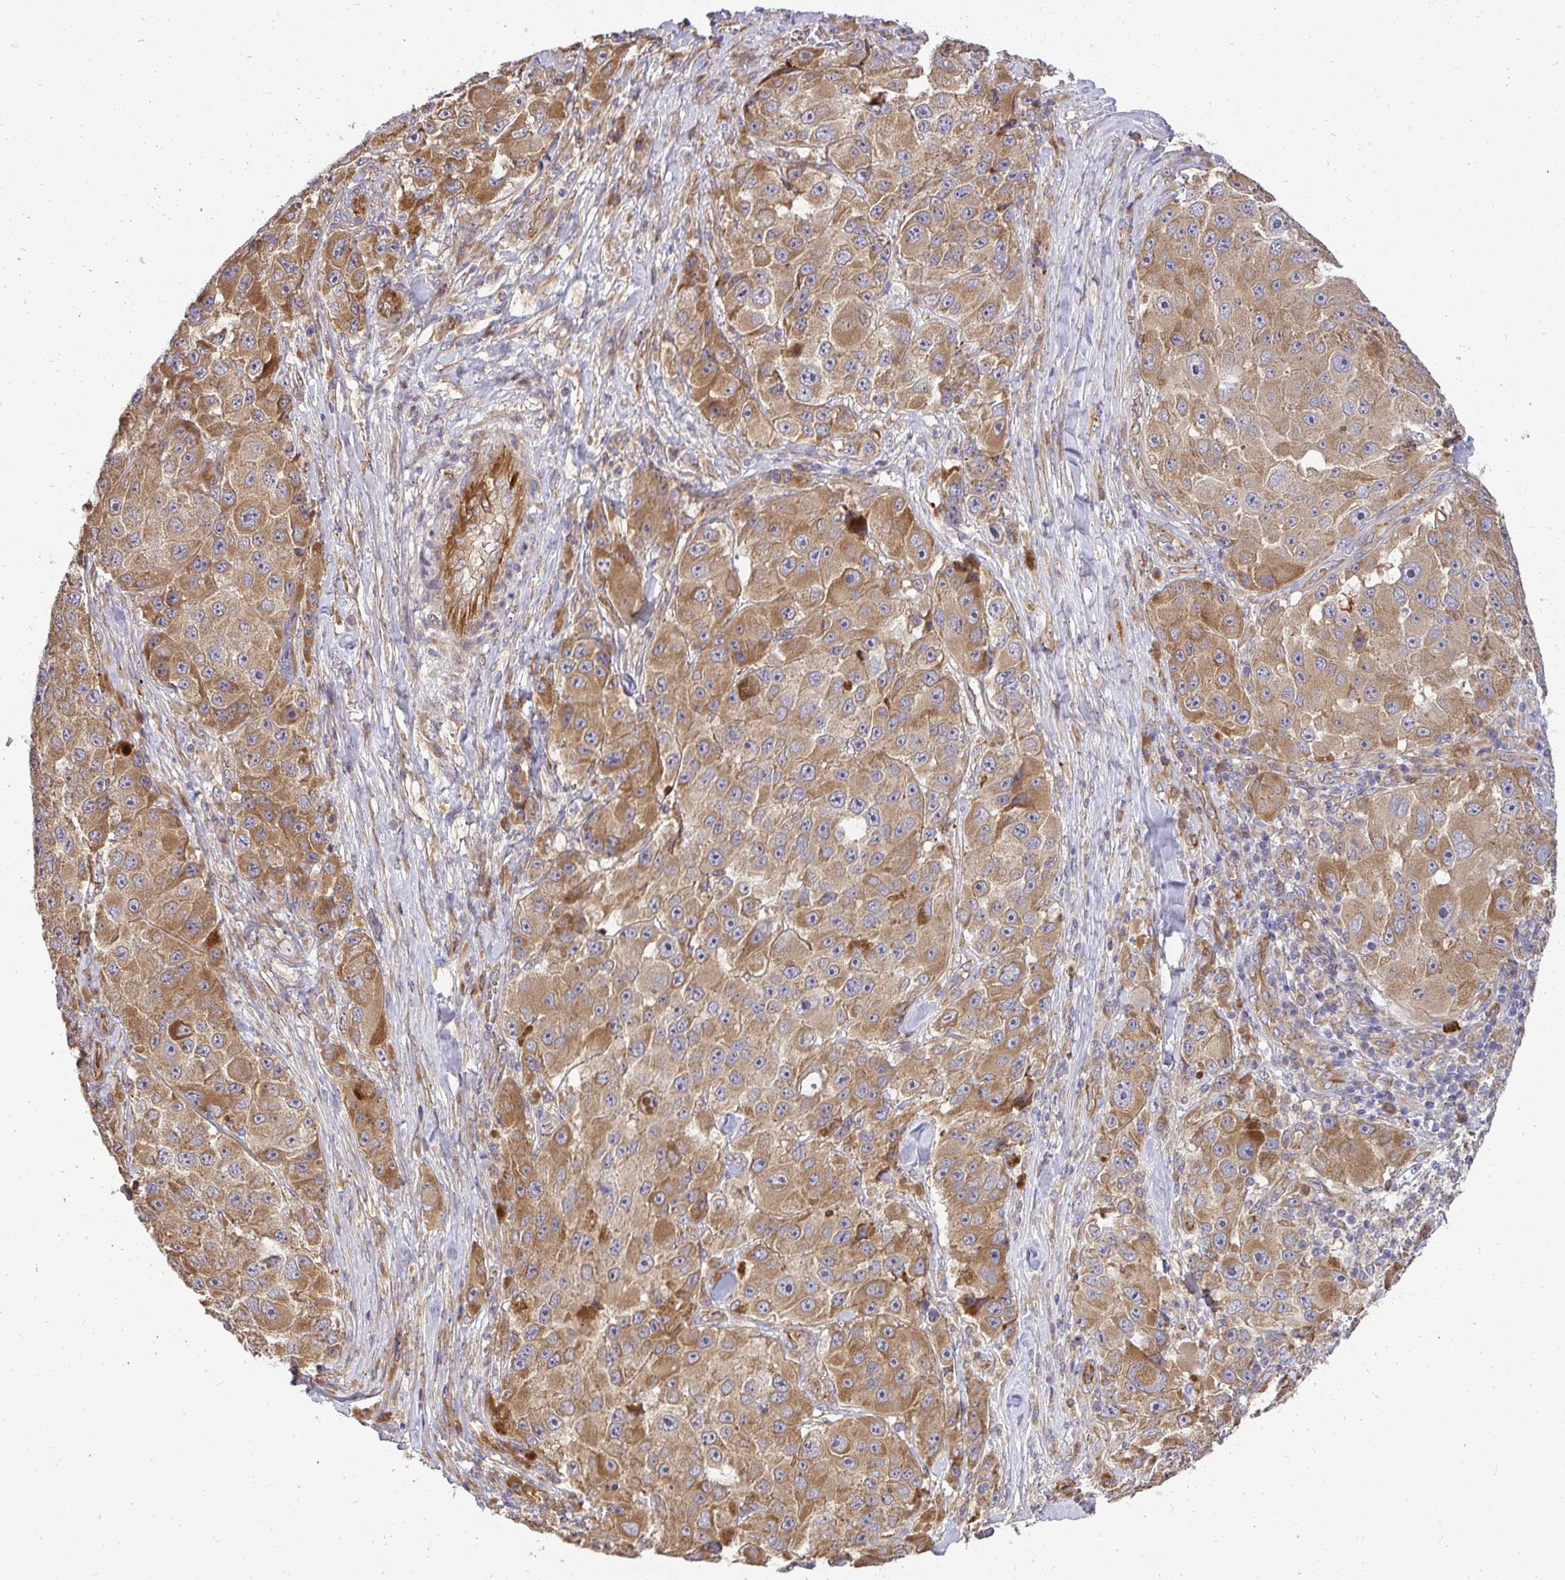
{"staining": {"intensity": "moderate", "quantity": ">75%", "location": "cytoplasmic/membranous"}, "tissue": "melanoma", "cell_type": "Tumor cells", "image_type": "cancer", "snomed": [{"axis": "morphology", "description": "Malignant melanoma, Metastatic site"}, {"axis": "topography", "description": "Lymph node"}], "caption": "Moderate cytoplasmic/membranous staining for a protein is seen in about >75% of tumor cells of melanoma using IHC.", "gene": "B4GALT6", "patient": {"sex": "male", "age": 62}}